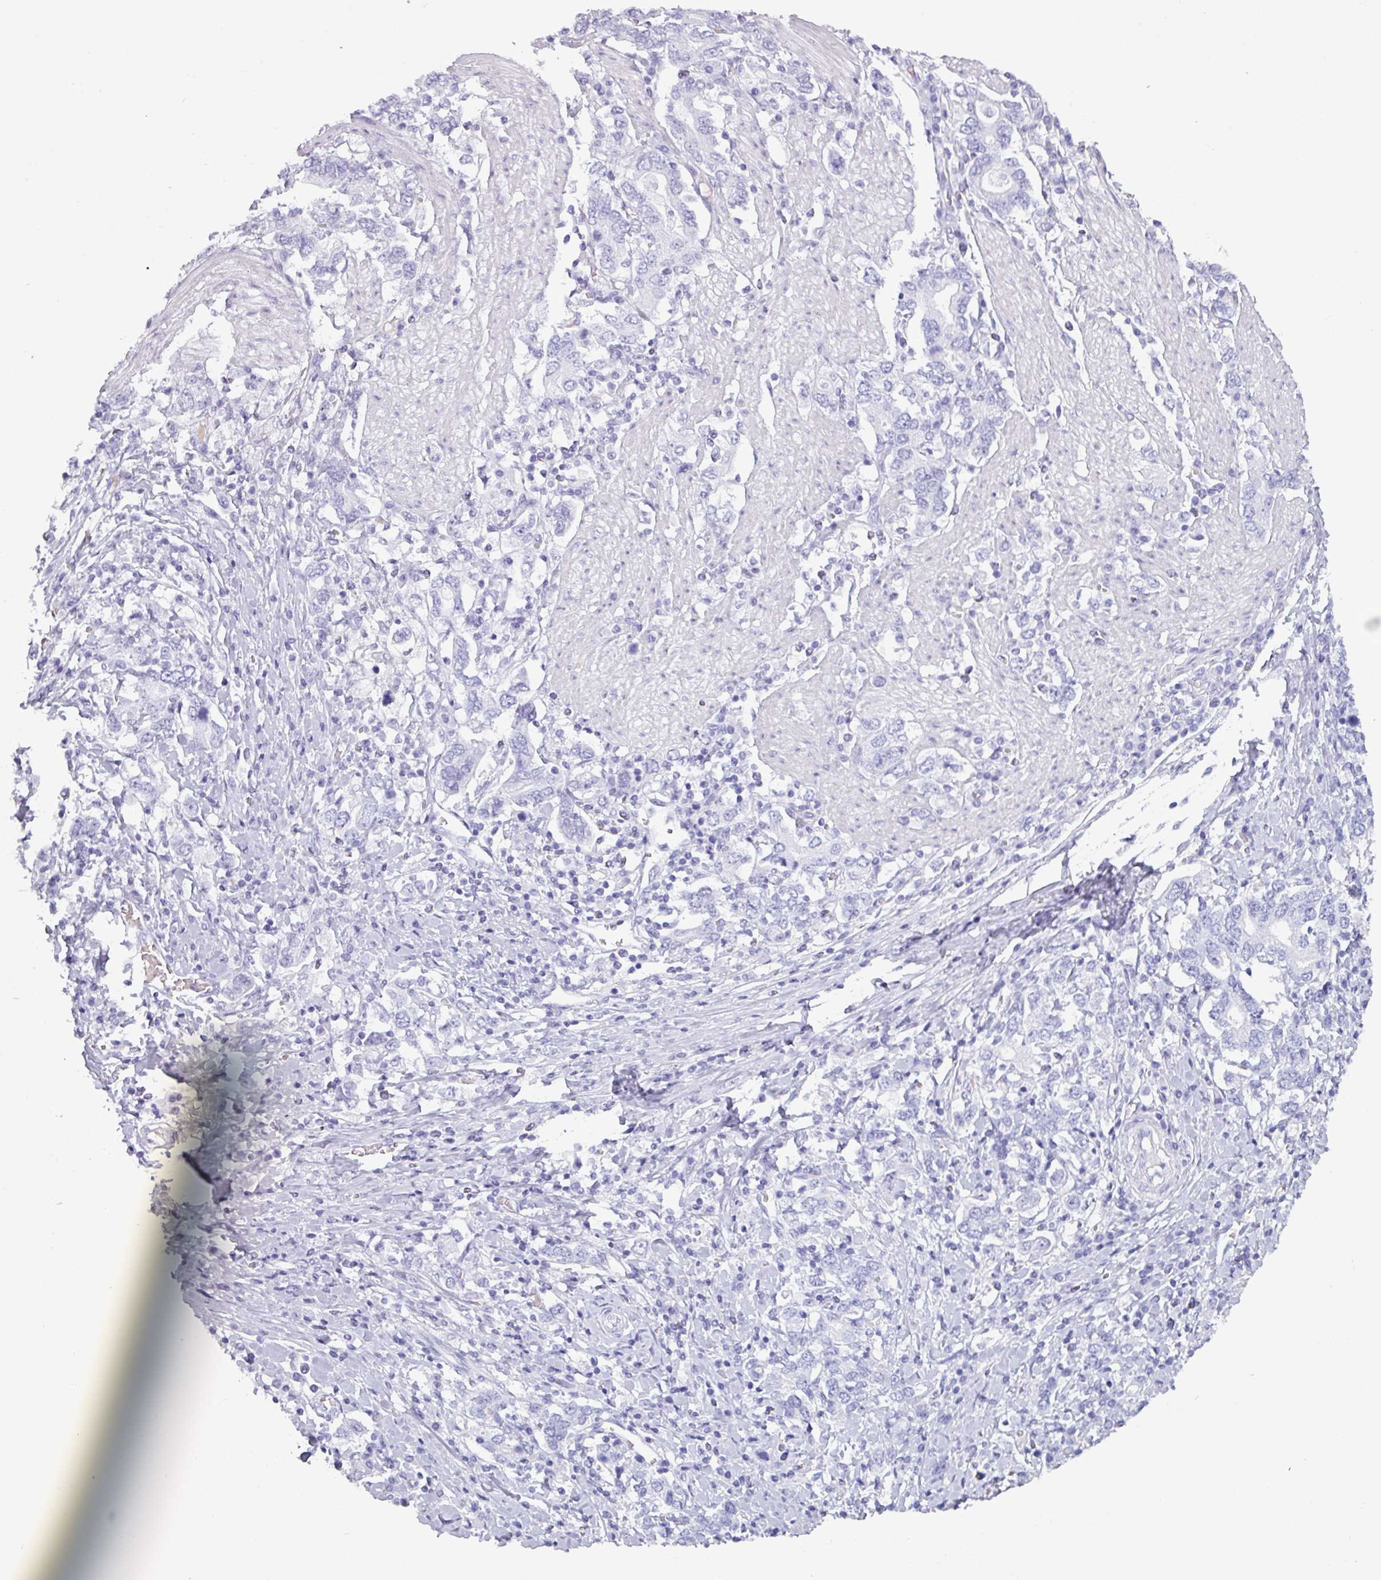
{"staining": {"intensity": "negative", "quantity": "none", "location": "none"}, "tissue": "stomach cancer", "cell_type": "Tumor cells", "image_type": "cancer", "snomed": [{"axis": "morphology", "description": "Adenocarcinoma, NOS"}, {"axis": "topography", "description": "Stomach, upper"}, {"axis": "topography", "description": "Stomach"}], "caption": "Protein analysis of stomach cancer reveals no significant expression in tumor cells.", "gene": "CRYBB2", "patient": {"sex": "male", "age": 62}}